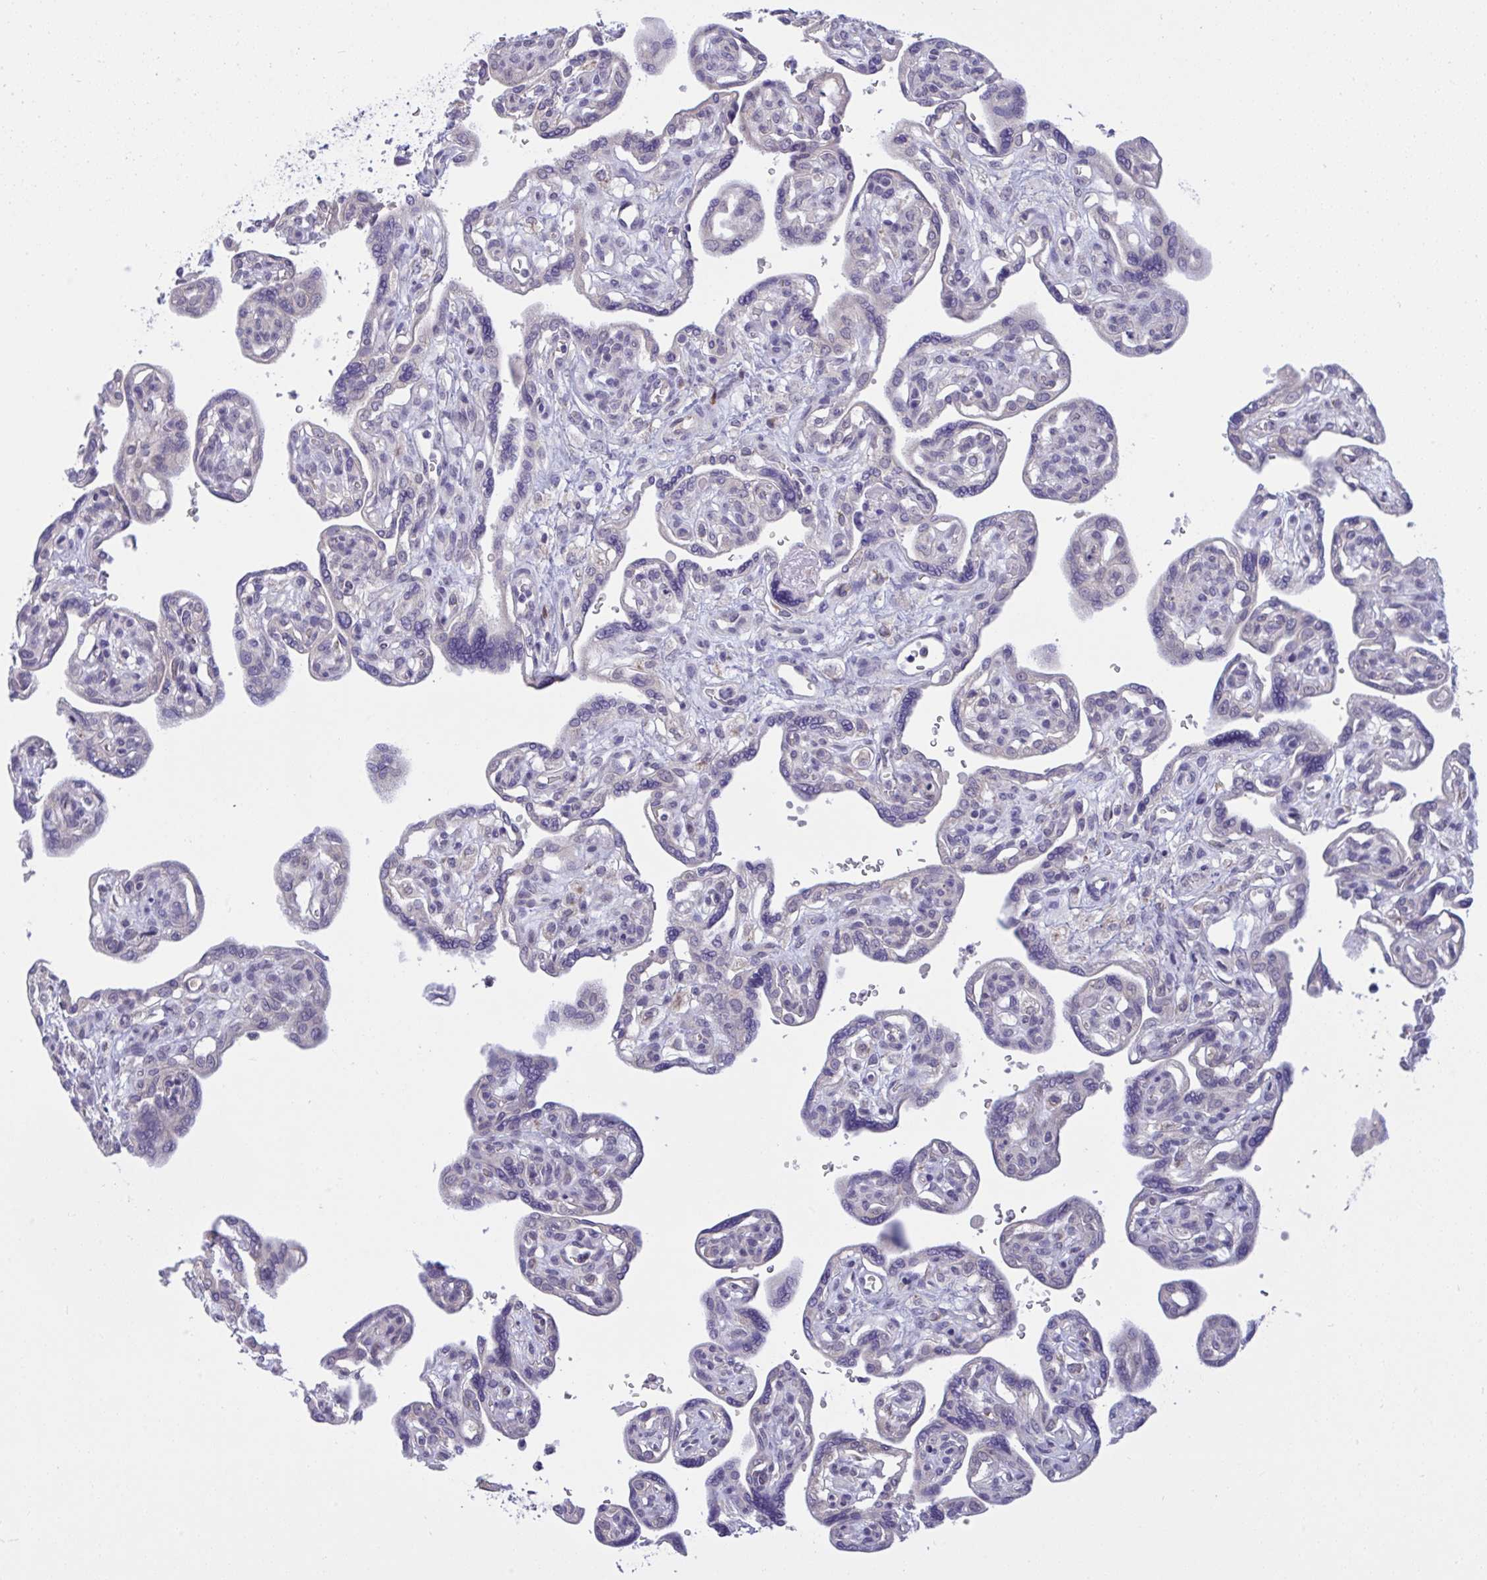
{"staining": {"intensity": "weak", "quantity": ">75%", "location": "cytoplasmic/membranous"}, "tissue": "placenta", "cell_type": "Decidual cells", "image_type": "normal", "snomed": [{"axis": "morphology", "description": "Normal tissue, NOS"}, {"axis": "topography", "description": "Placenta"}], "caption": "IHC of unremarkable placenta shows low levels of weak cytoplasmic/membranous expression in about >75% of decidual cells.", "gene": "TMEM41A", "patient": {"sex": "female", "age": 39}}